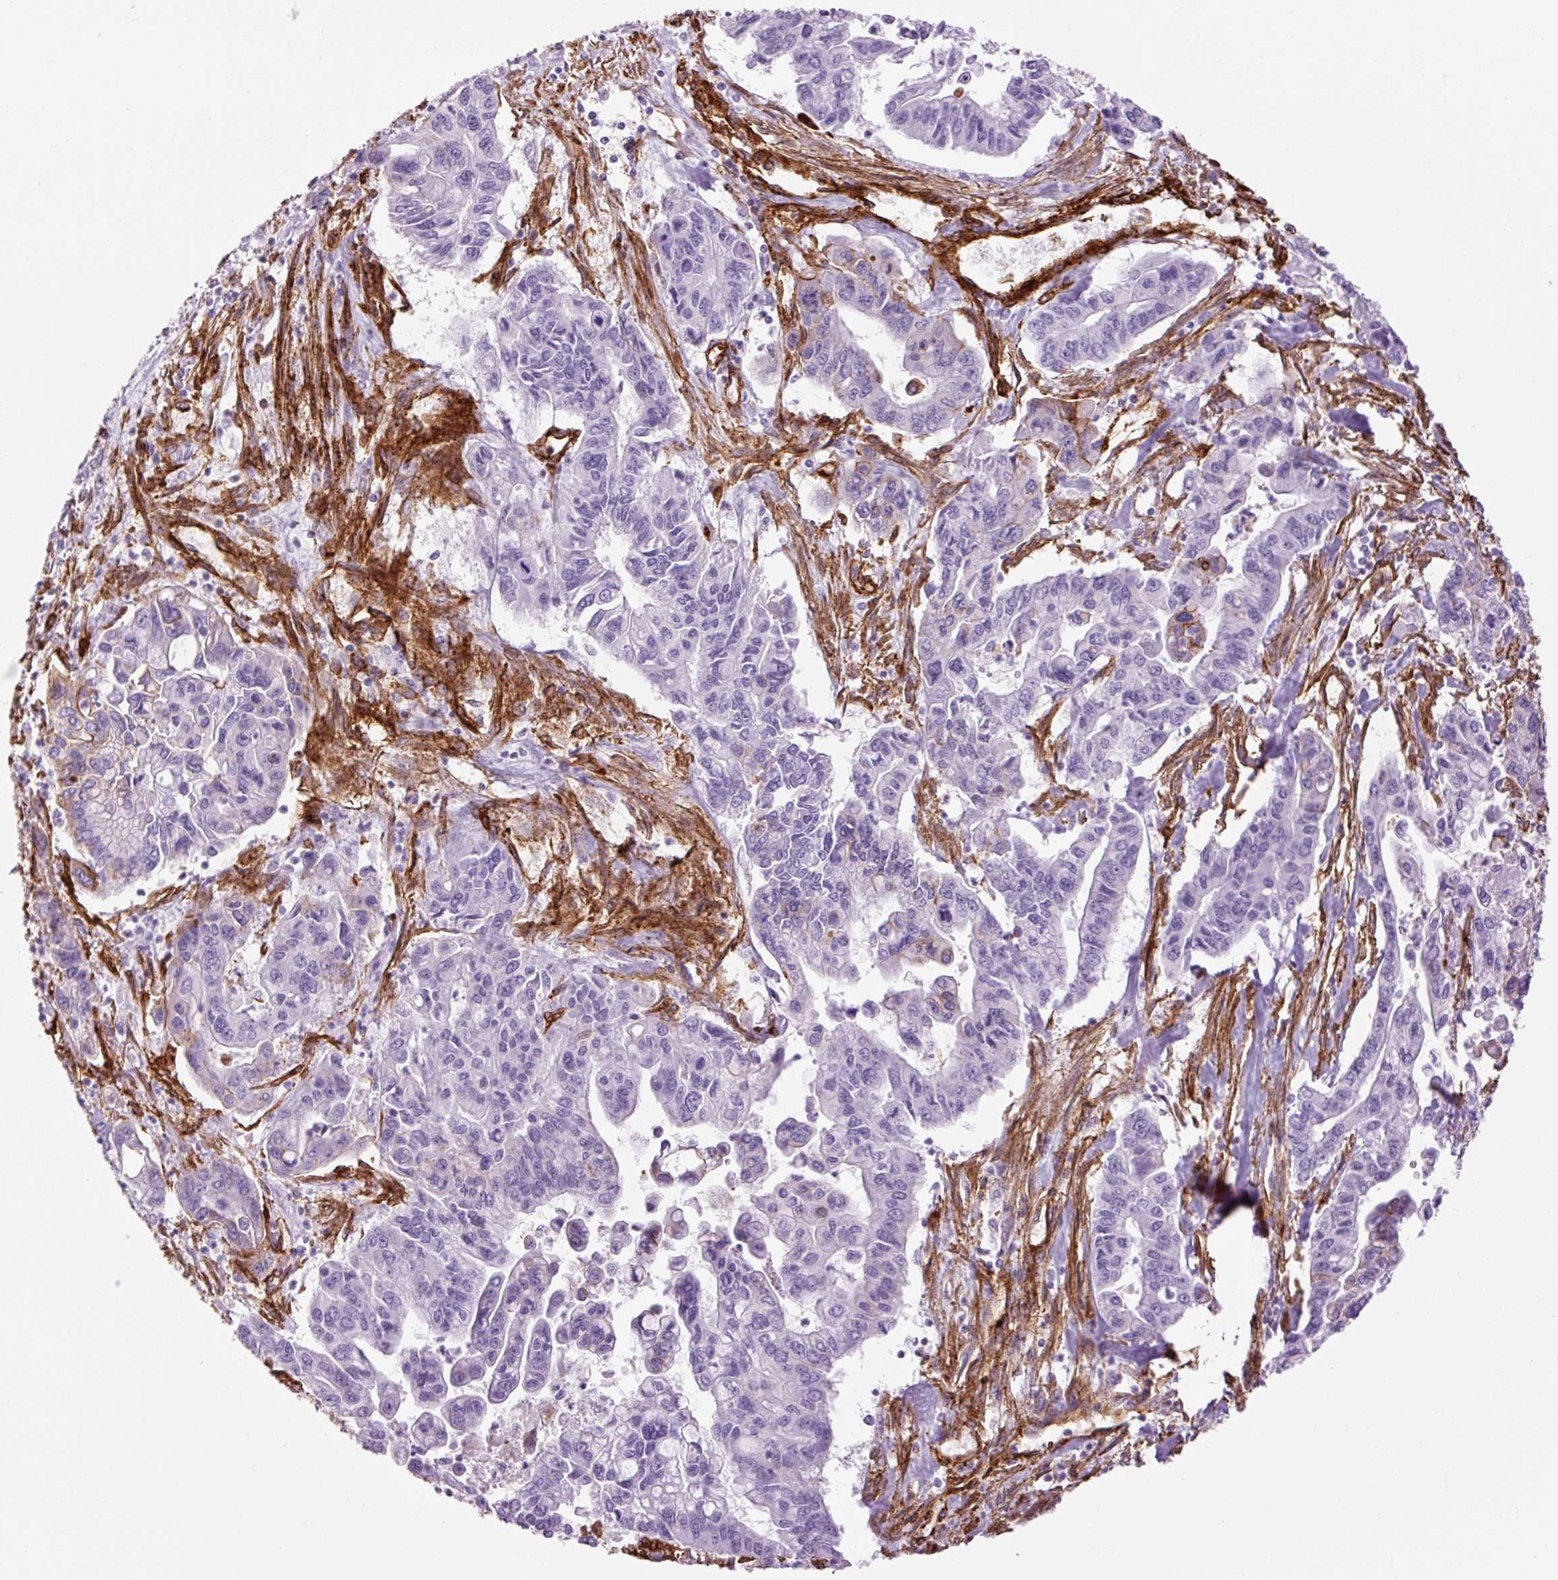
{"staining": {"intensity": "negative", "quantity": "none", "location": "none"}, "tissue": "pancreatic cancer", "cell_type": "Tumor cells", "image_type": "cancer", "snomed": [{"axis": "morphology", "description": "Adenocarcinoma, NOS"}, {"axis": "topography", "description": "Pancreas"}], "caption": "Tumor cells are negative for protein expression in human pancreatic cancer.", "gene": "CAV1", "patient": {"sex": "male", "age": 62}}